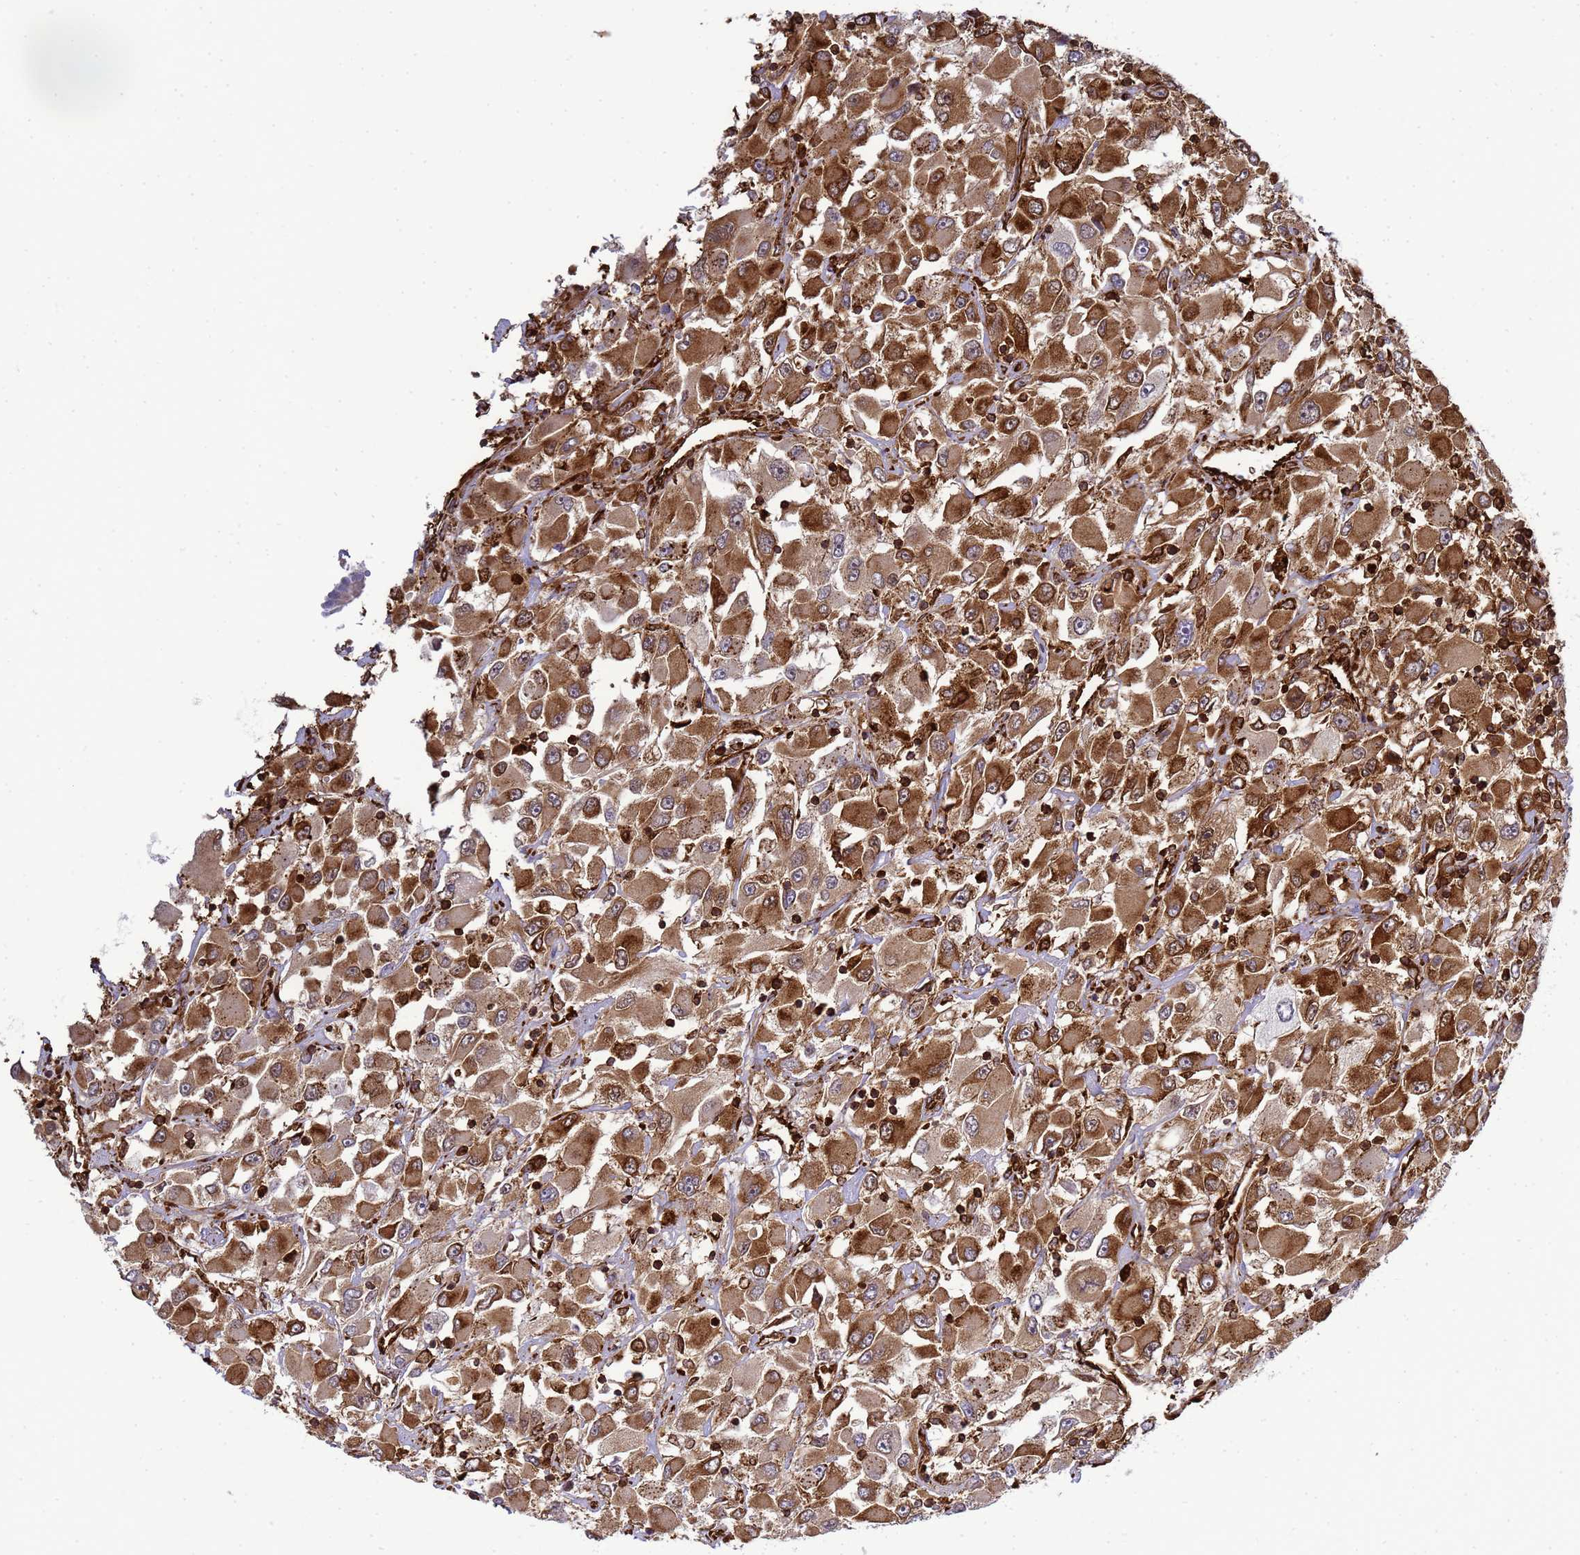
{"staining": {"intensity": "strong", "quantity": ">75%", "location": "cytoplasmic/membranous,nuclear"}, "tissue": "renal cancer", "cell_type": "Tumor cells", "image_type": "cancer", "snomed": [{"axis": "morphology", "description": "Adenocarcinoma, NOS"}, {"axis": "topography", "description": "Kidney"}], "caption": "Immunohistochemical staining of renal cancer reveals high levels of strong cytoplasmic/membranous and nuclear protein expression in about >75% of tumor cells.", "gene": "ZBTB8OS", "patient": {"sex": "female", "age": 52}}